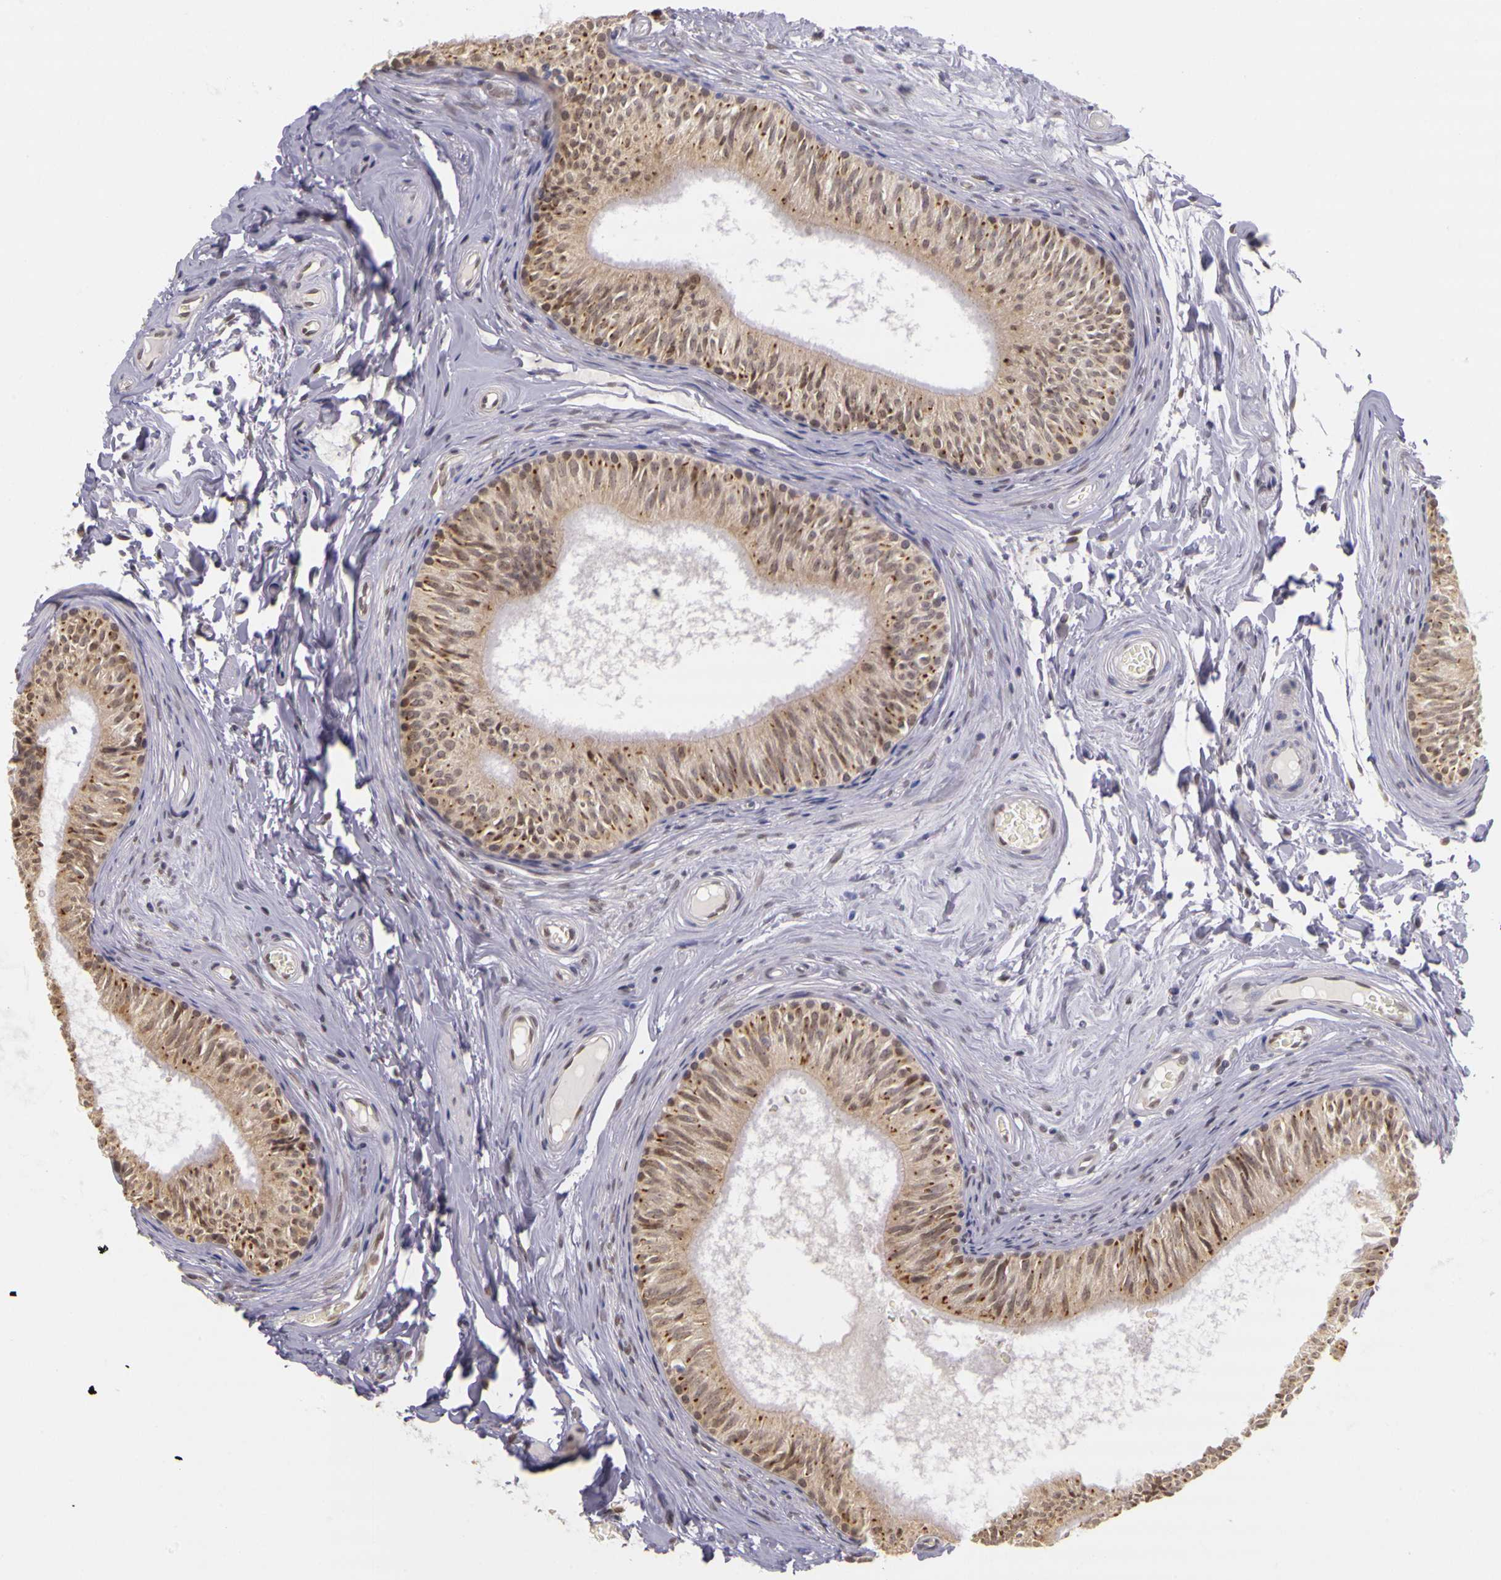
{"staining": {"intensity": "moderate", "quantity": ">75%", "location": "cytoplasmic/membranous,nuclear"}, "tissue": "epididymis", "cell_type": "Glandular cells", "image_type": "normal", "snomed": [{"axis": "morphology", "description": "Normal tissue, NOS"}, {"axis": "topography", "description": "Epididymis"}], "caption": "A high-resolution image shows immunohistochemistry staining of unremarkable epididymis, which shows moderate cytoplasmic/membranous,nuclear staining in approximately >75% of glandular cells.", "gene": "WDR13", "patient": {"sex": "male", "age": 23}}